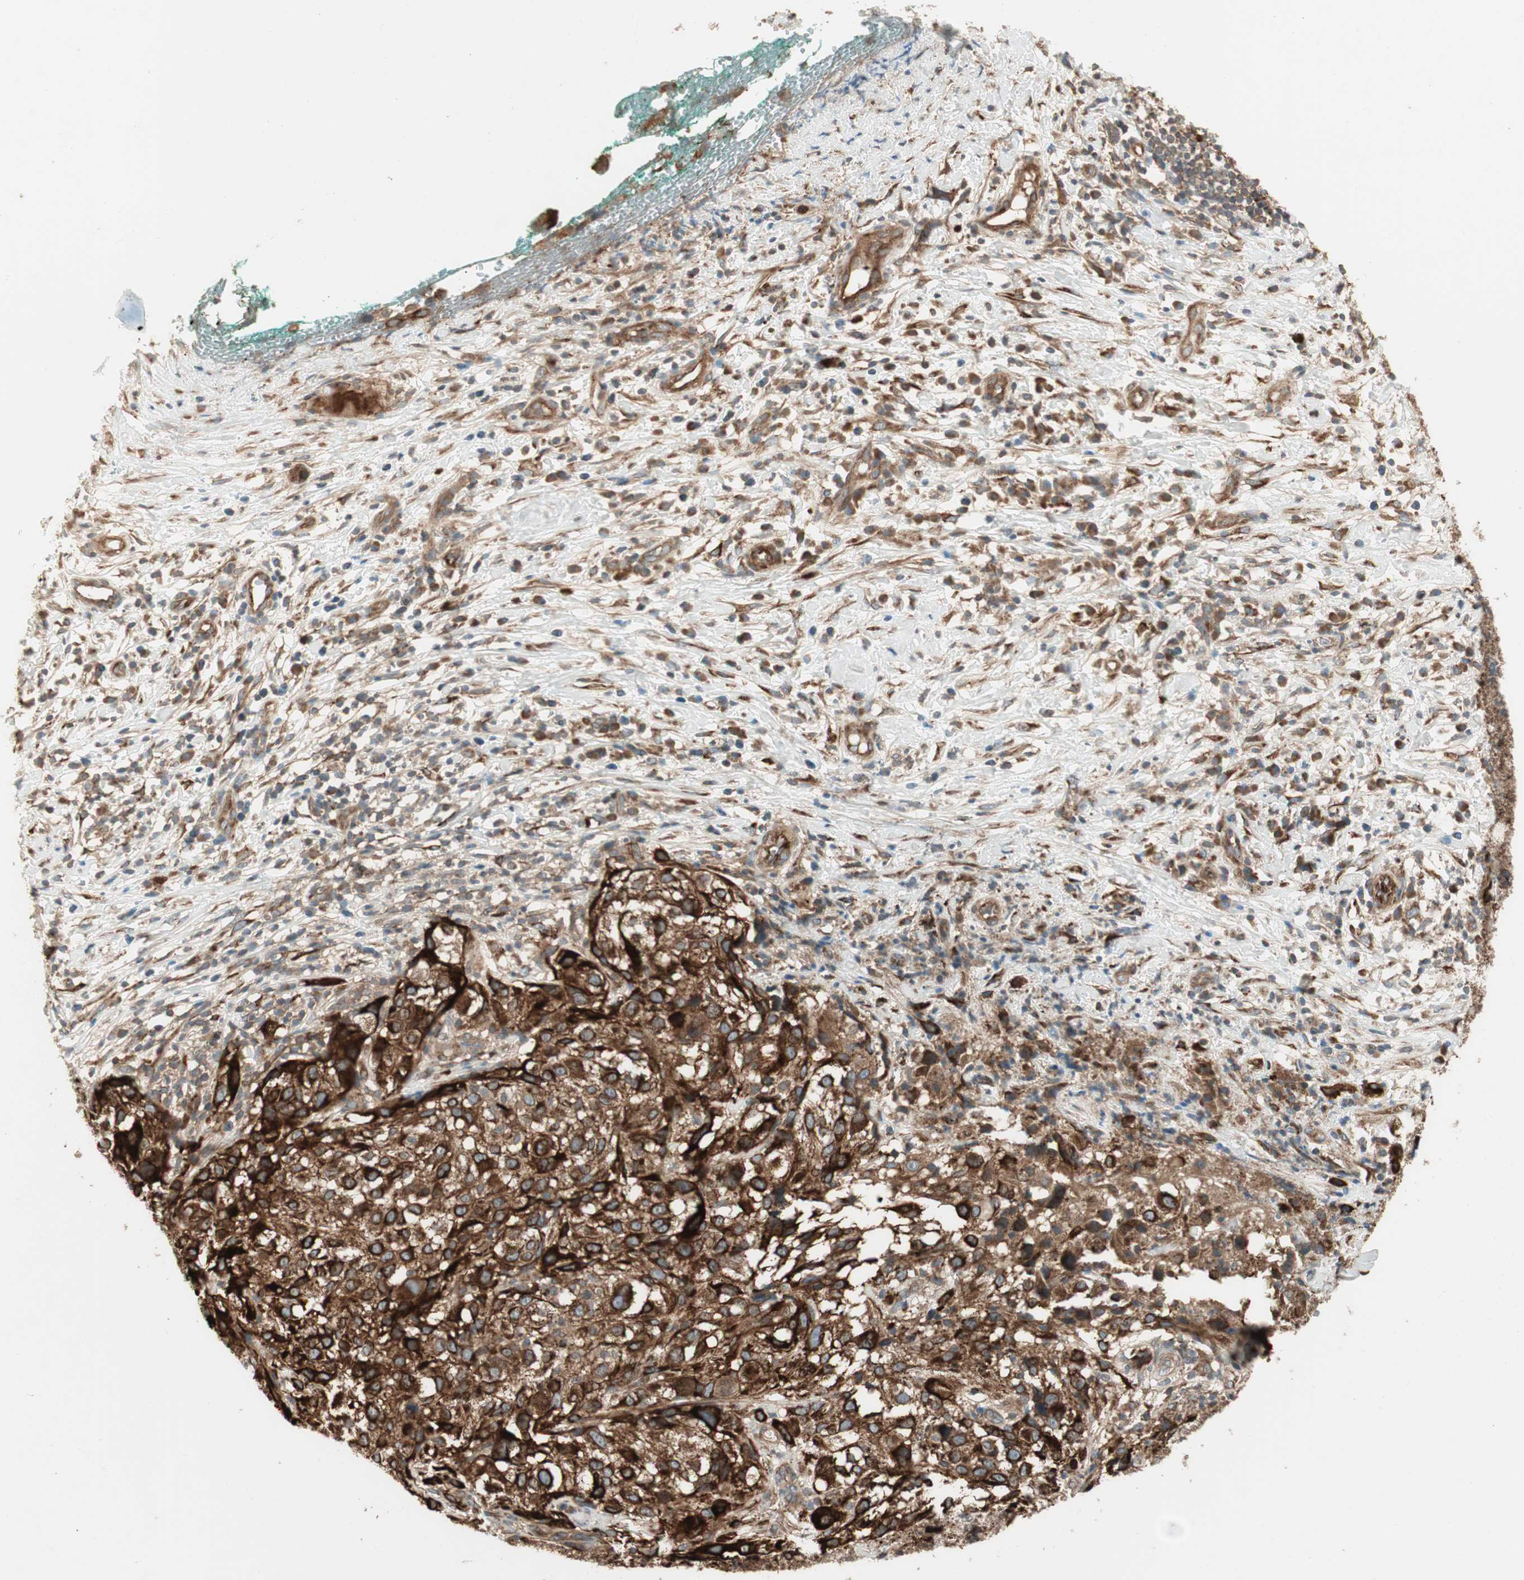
{"staining": {"intensity": "strong", "quantity": ">75%", "location": "cytoplasmic/membranous"}, "tissue": "melanoma", "cell_type": "Tumor cells", "image_type": "cancer", "snomed": [{"axis": "morphology", "description": "Necrosis, NOS"}, {"axis": "morphology", "description": "Malignant melanoma, NOS"}, {"axis": "topography", "description": "Skin"}], "caption": "Protein staining shows strong cytoplasmic/membranous staining in approximately >75% of tumor cells in melanoma. (Stains: DAB in brown, nuclei in blue, Microscopy: brightfield microscopy at high magnification).", "gene": "PRKG1", "patient": {"sex": "female", "age": 87}}